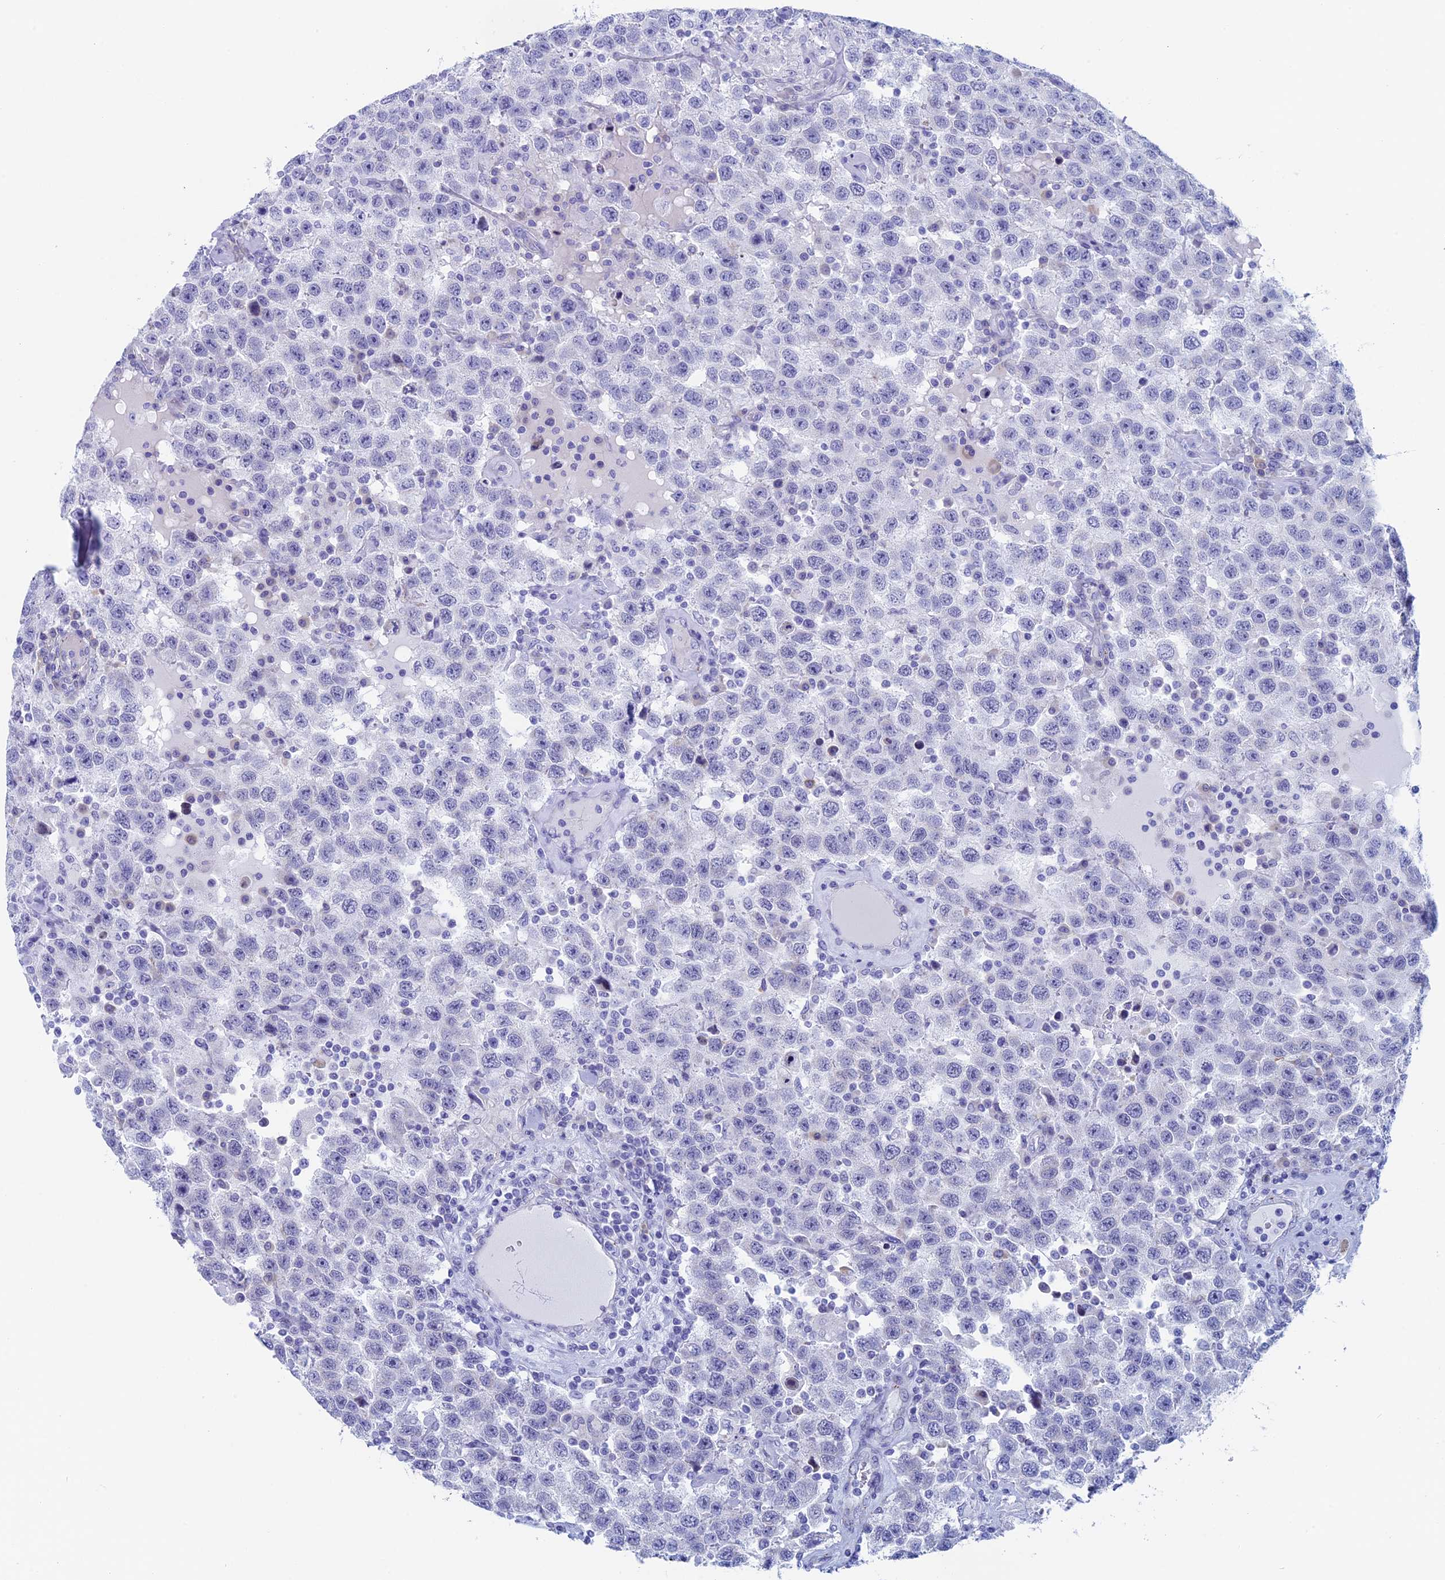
{"staining": {"intensity": "negative", "quantity": "none", "location": "none"}, "tissue": "testis cancer", "cell_type": "Tumor cells", "image_type": "cancer", "snomed": [{"axis": "morphology", "description": "Seminoma, NOS"}, {"axis": "topography", "description": "Testis"}], "caption": "Tumor cells are negative for brown protein staining in testis seminoma.", "gene": "MAGEB6", "patient": {"sex": "male", "age": 41}}